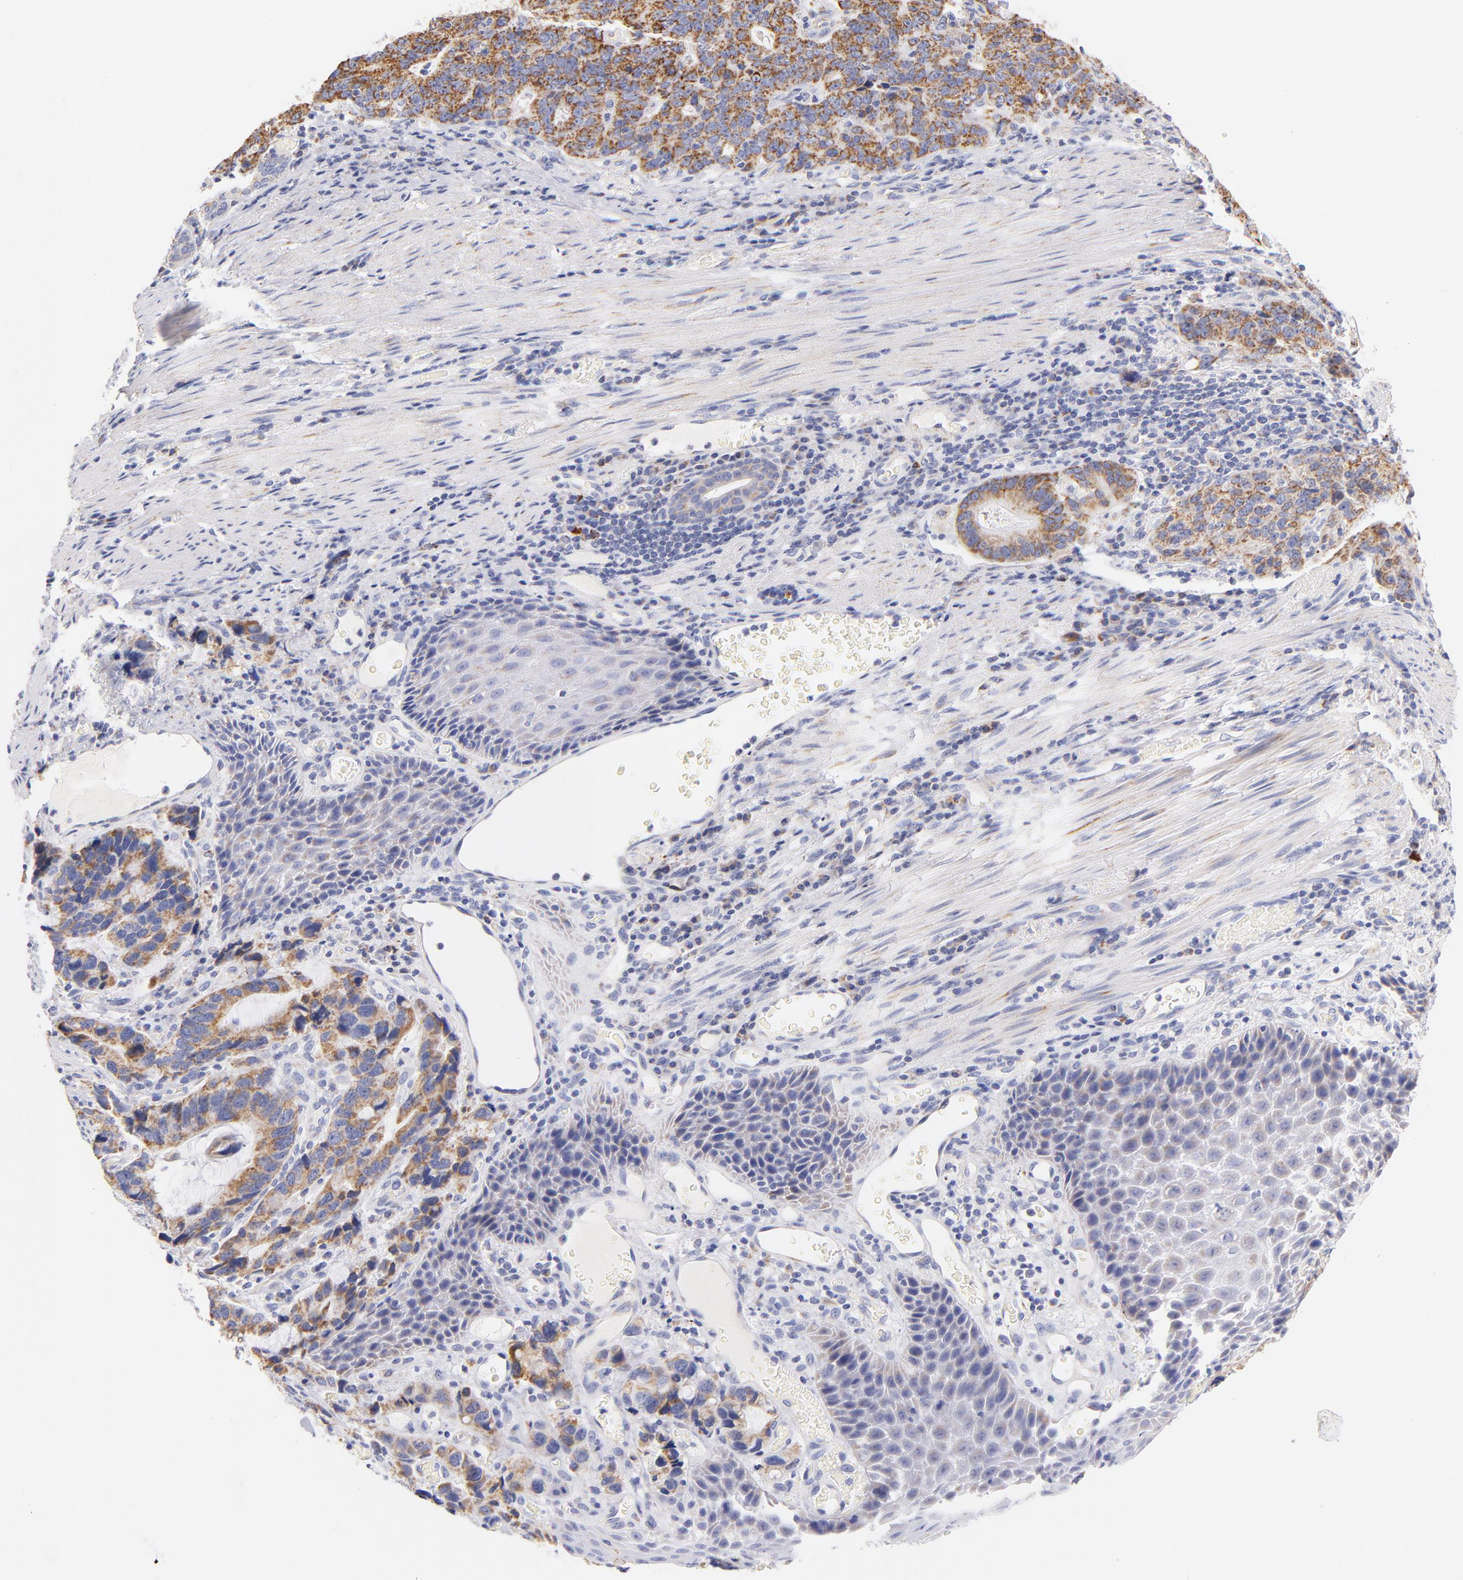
{"staining": {"intensity": "moderate", "quantity": ">75%", "location": "cytoplasmic/membranous"}, "tissue": "stomach cancer", "cell_type": "Tumor cells", "image_type": "cancer", "snomed": [{"axis": "morphology", "description": "Adenocarcinoma, NOS"}, {"axis": "topography", "description": "Esophagus"}, {"axis": "topography", "description": "Stomach"}], "caption": "A high-resolution histopathology image shows immunohistochemistry staining of adenocarcinoma (stomach), which demonstrates moderate cytoplasmic/membranous expression in about >75% of tumor cells. Using DAB (3,3'-diaminobenzidine) (brown) and hematoxylin (blue) stains, captured at high magnification using brightfield microscopy.", "gene": "AIFM1", "patient": {"sex": "male", "age": 74}}